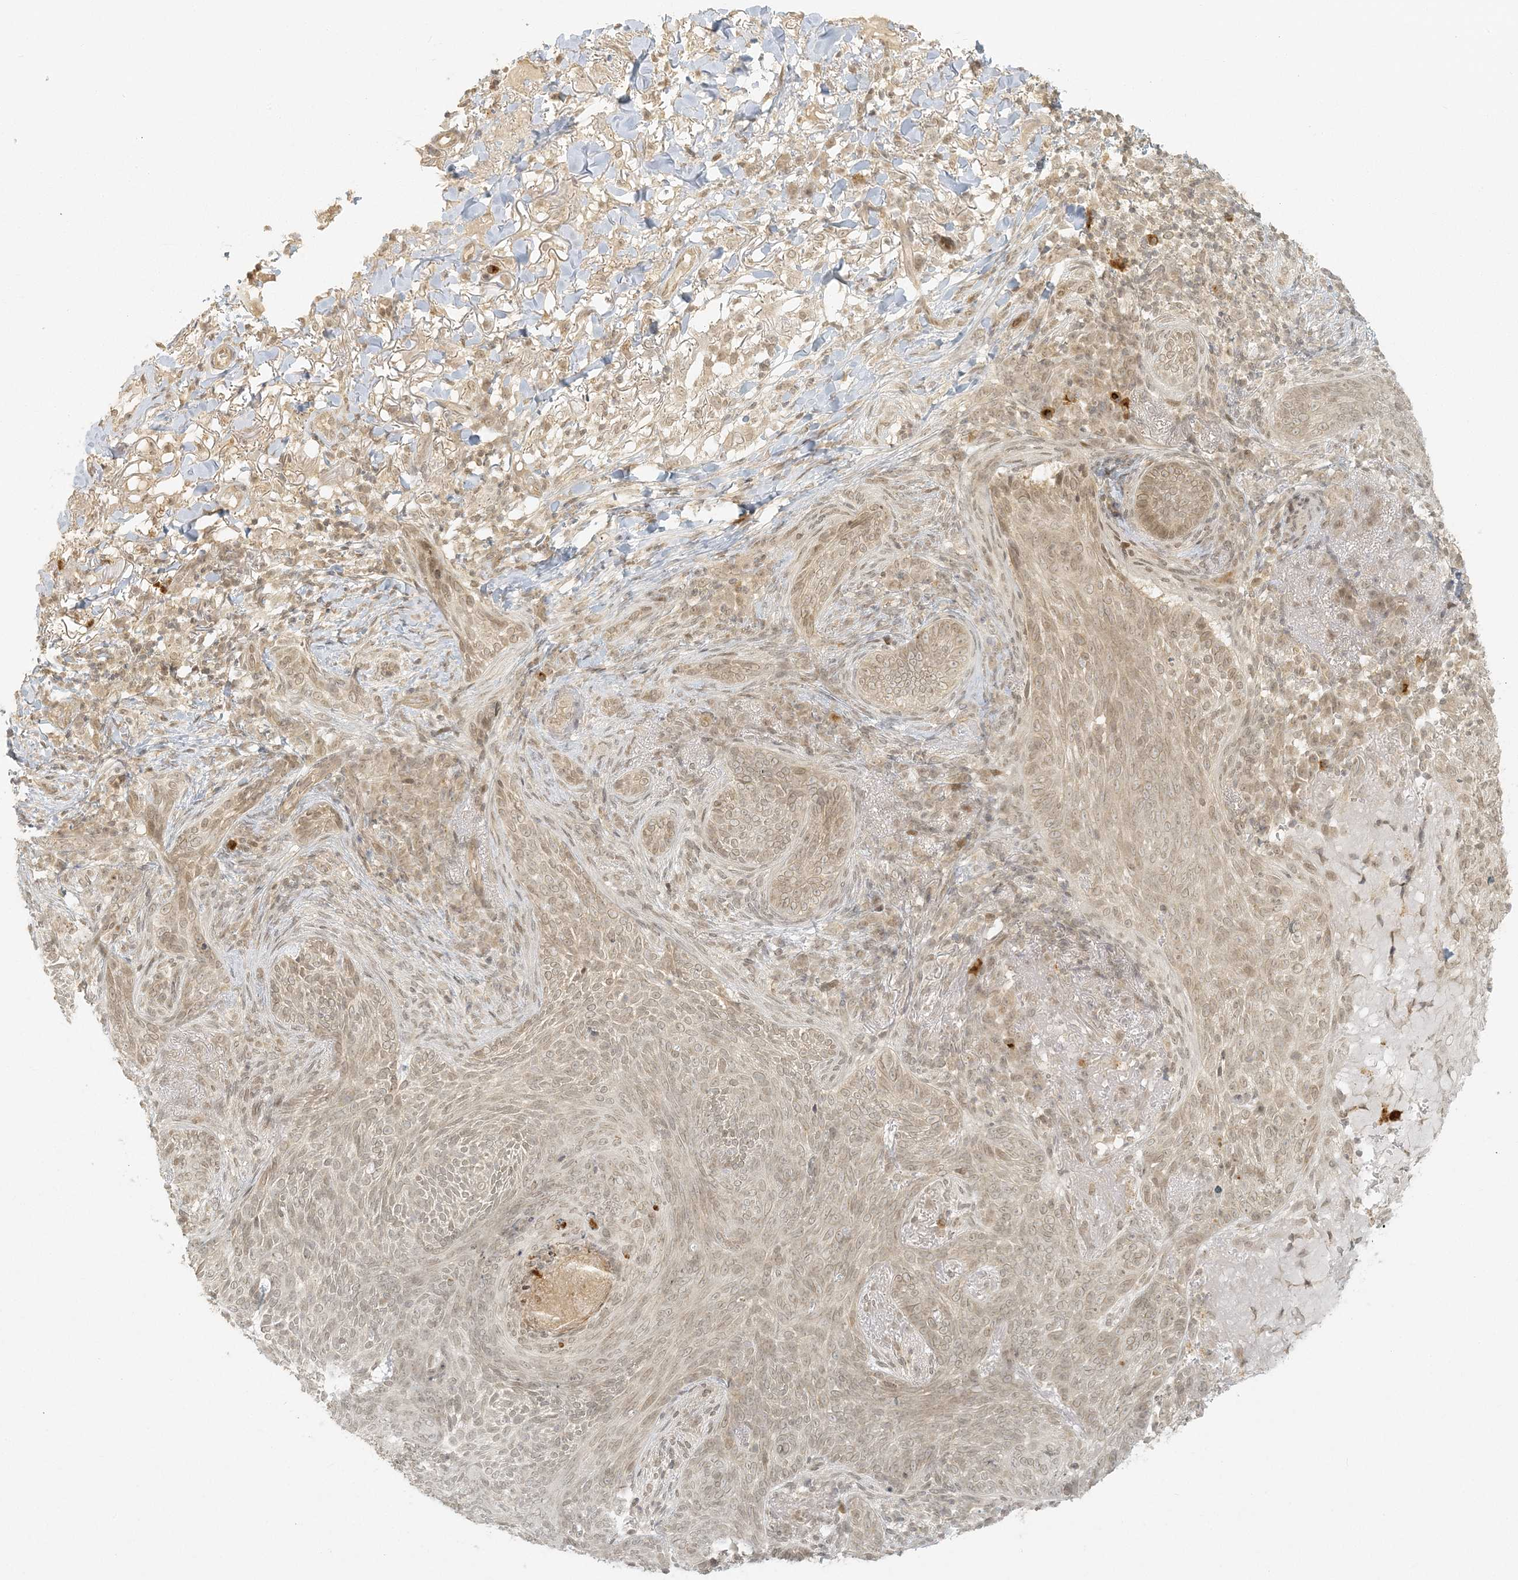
{"staining": {"intensity": "weak", "quantity": ">75%", "location": "nuclear"}, "tissue": "skin cancer", "cell_type": "Tumor cells", "image_type": "cancer", "snomed": [{"axis": "morphology", "description": "Basal cell carcinoma"}, {"axis": "topography", "description": "Skin"}], "caption": "Immunohistochemical staining of basal cell carcinoma (skin) demonstrates low levels of weak nuclear expression in about >75% of tumor cells.", "gene": "LIPT1", "patient": {"sex": "male", "age": 85}}